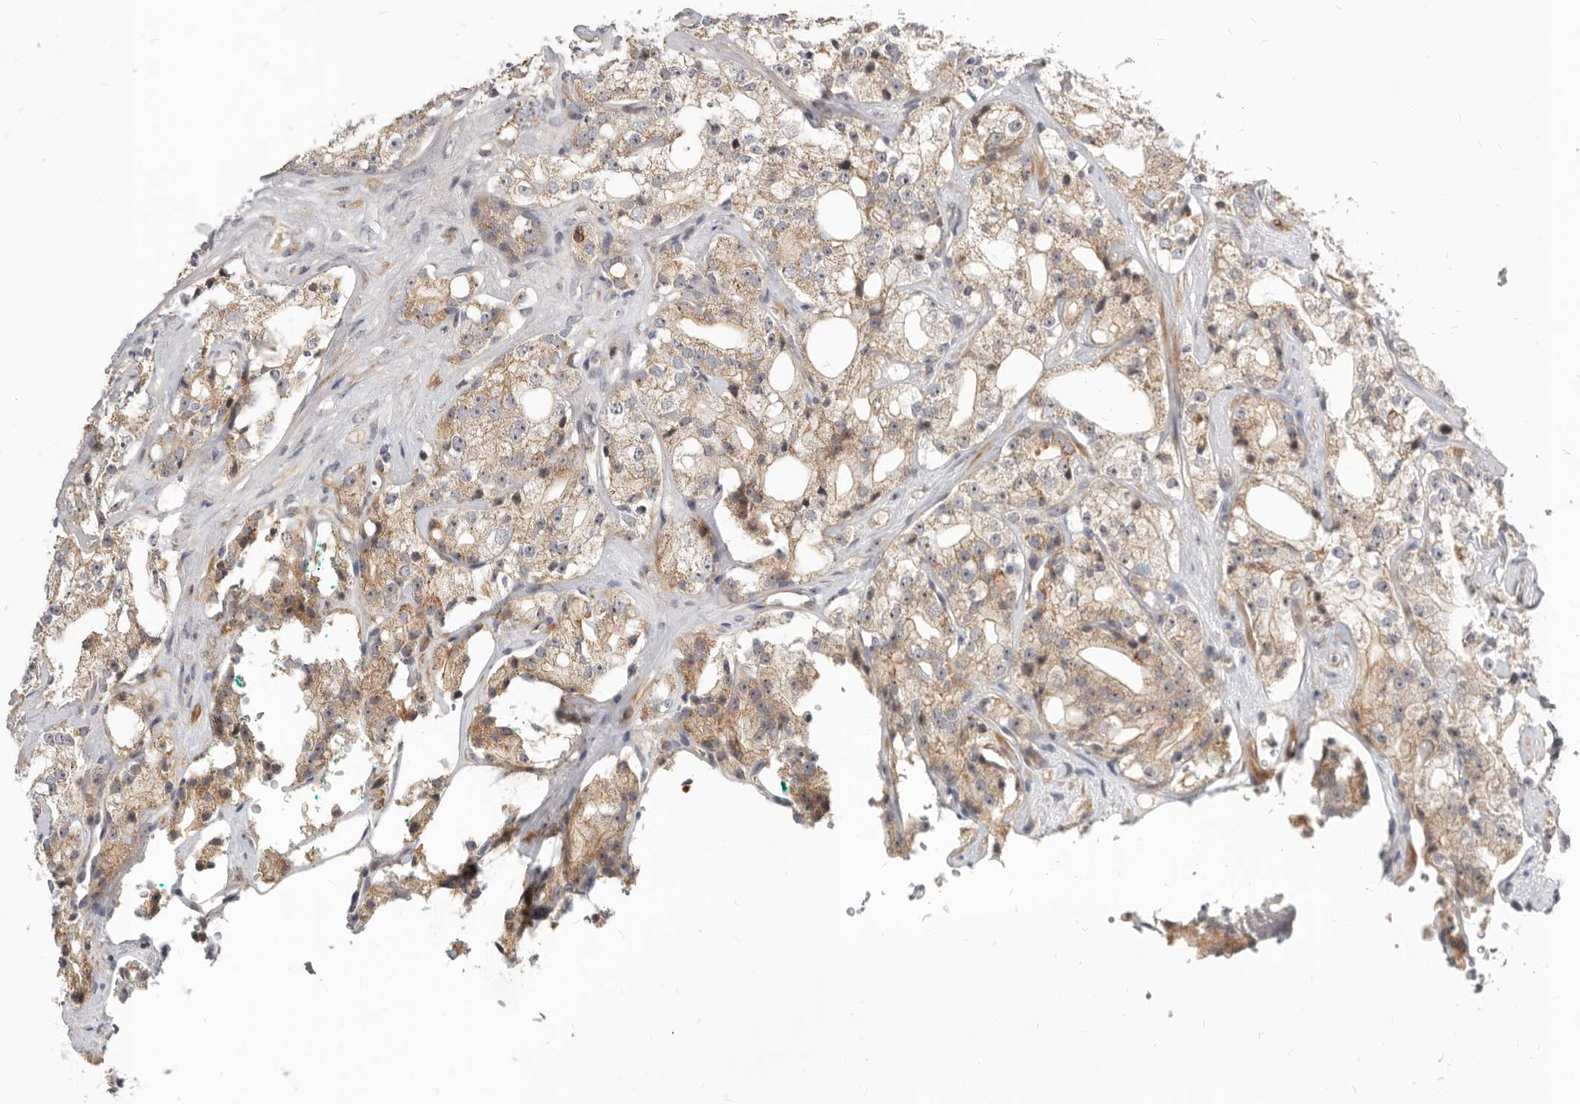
{"staining": {"intensity": "weak", "quantity": ">75%", "location": "cytoplasmic/membranous"}, "tissue": "prostate cancer", "cell_type": "Tumor cells", "image_type": "cancer", "snomed": [{"axis": "morphology", "description": "Adenocarcinoma, High grade"}, {"axis": "topography", "description": "Prostate"}], "caption": "Immunohistochemical staining of human prostate high-grade adenocarcinoma exhibits low levels of weak cytoplasmic/membranous protein positivity in about >75% of tumor cells.", "gene": "MICALL2", "patient": {"sex": "male", "age": 64}}